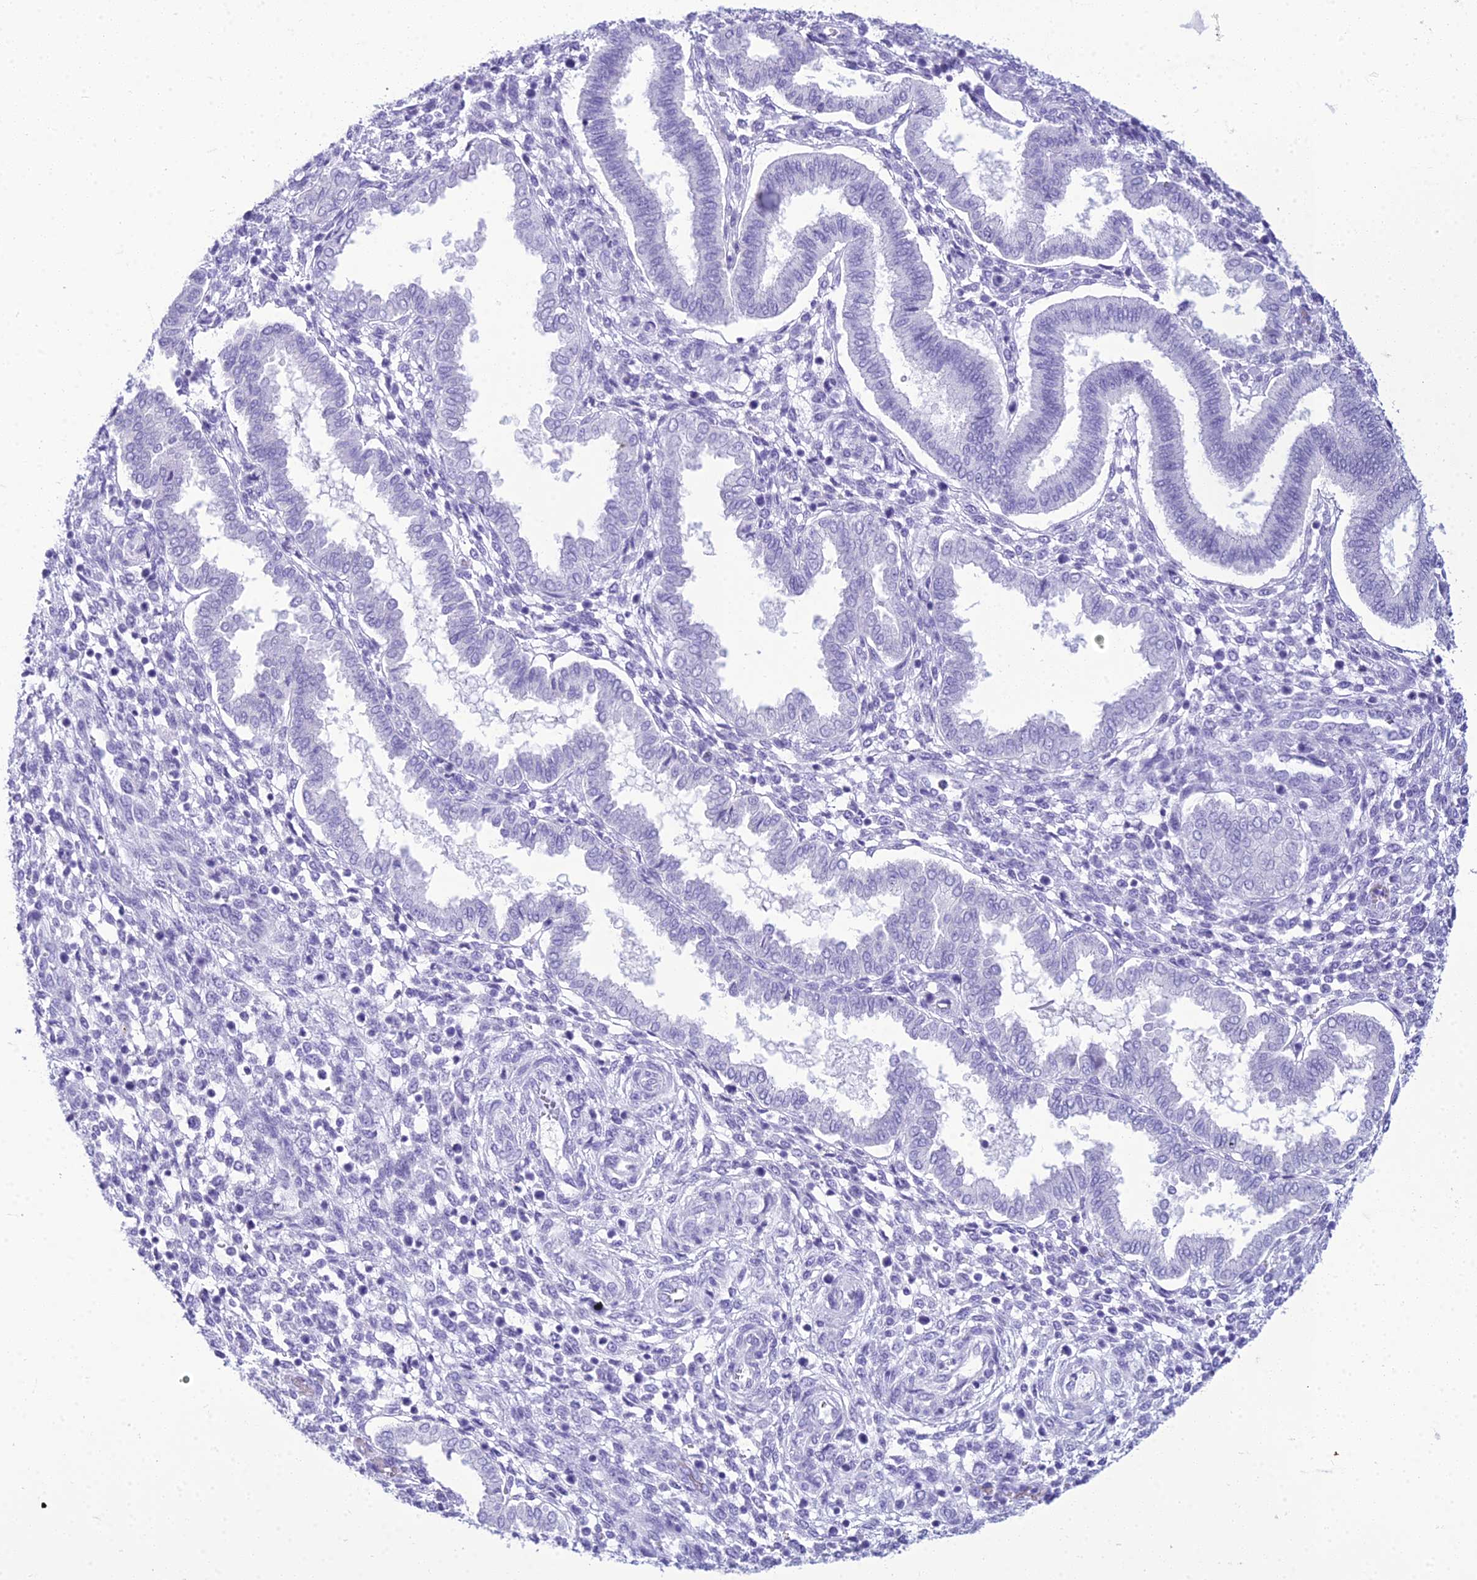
{"staining": {"intensity": "negative", "quantity": "none", "location": "none"}, "tissue": "endometrium", "cell_type": "Cells in endometrial stroma", "image_type": "normal", "snomed": [{"axis": "morphology", "description": "Normal tissue, NOS"}, {"axis": "topography", "description": "Endometrium"}], "caption": "Cells in endometrial stroma show no significant protein staining in normal endometrium. Brightfield microscopy of immunohistochemistry stained with DAB (3,3'-diaminobenzidine) (brown) and hematoxylin (blue), captured at high magnification.", "gene": "ZNF442", "patient": {"sex": "female", "age": 24}}